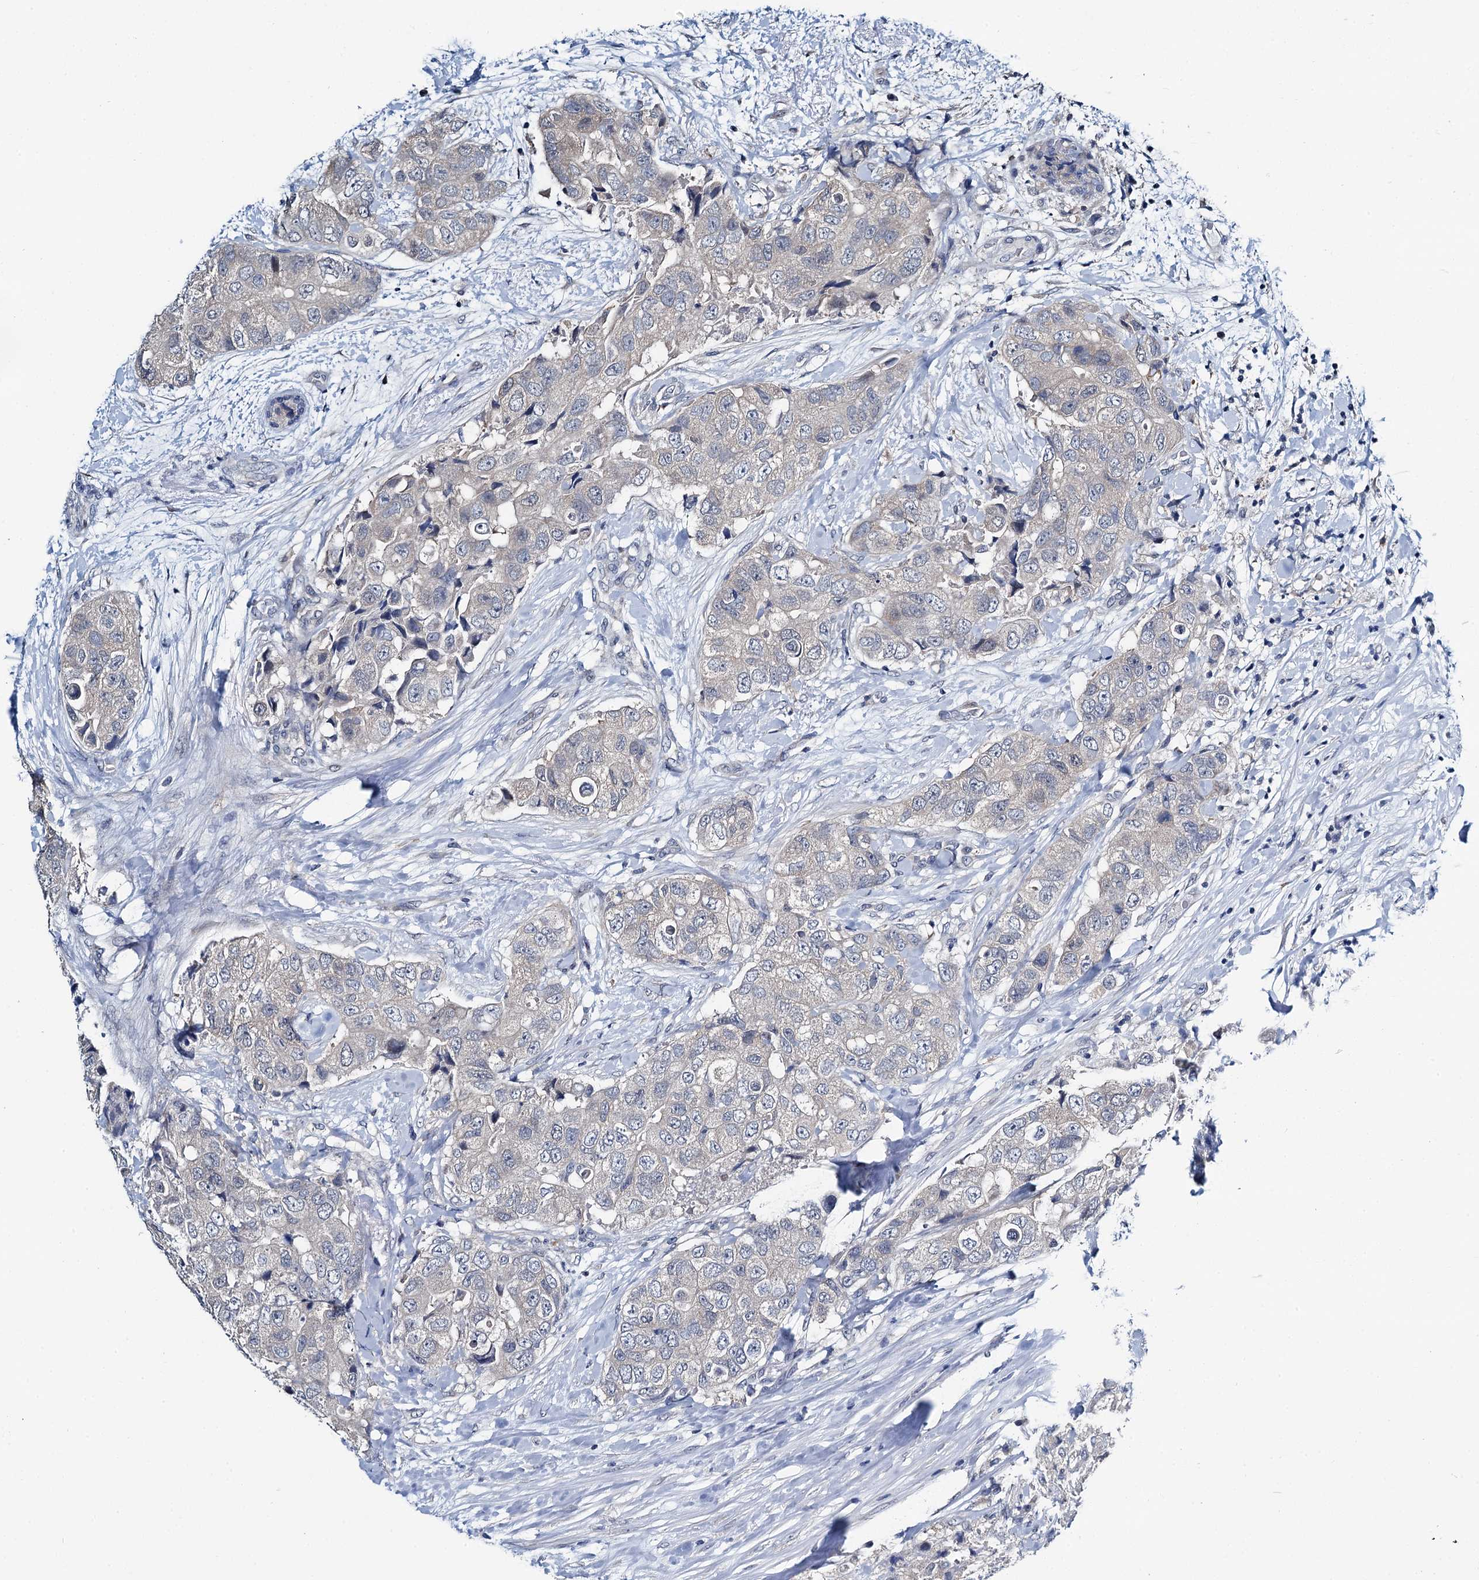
{"staining": {"intensity": "negative", "quantity": "none", "location": "none"}, "tissue": "breast cancer", "cell_type": "Tumor cells", "image_type": "cancer", "snomed": [{"axis": "morphology", "description": "Duct carcinoma"}, {"axis": "topography", "description": "Breast"}], "caption": "Tumor cells are negative for protein expression in human infiltrating ductal carcinoma (breast).", "gene": "MIOX", "patient": {"sex": "female", "age": 62}}